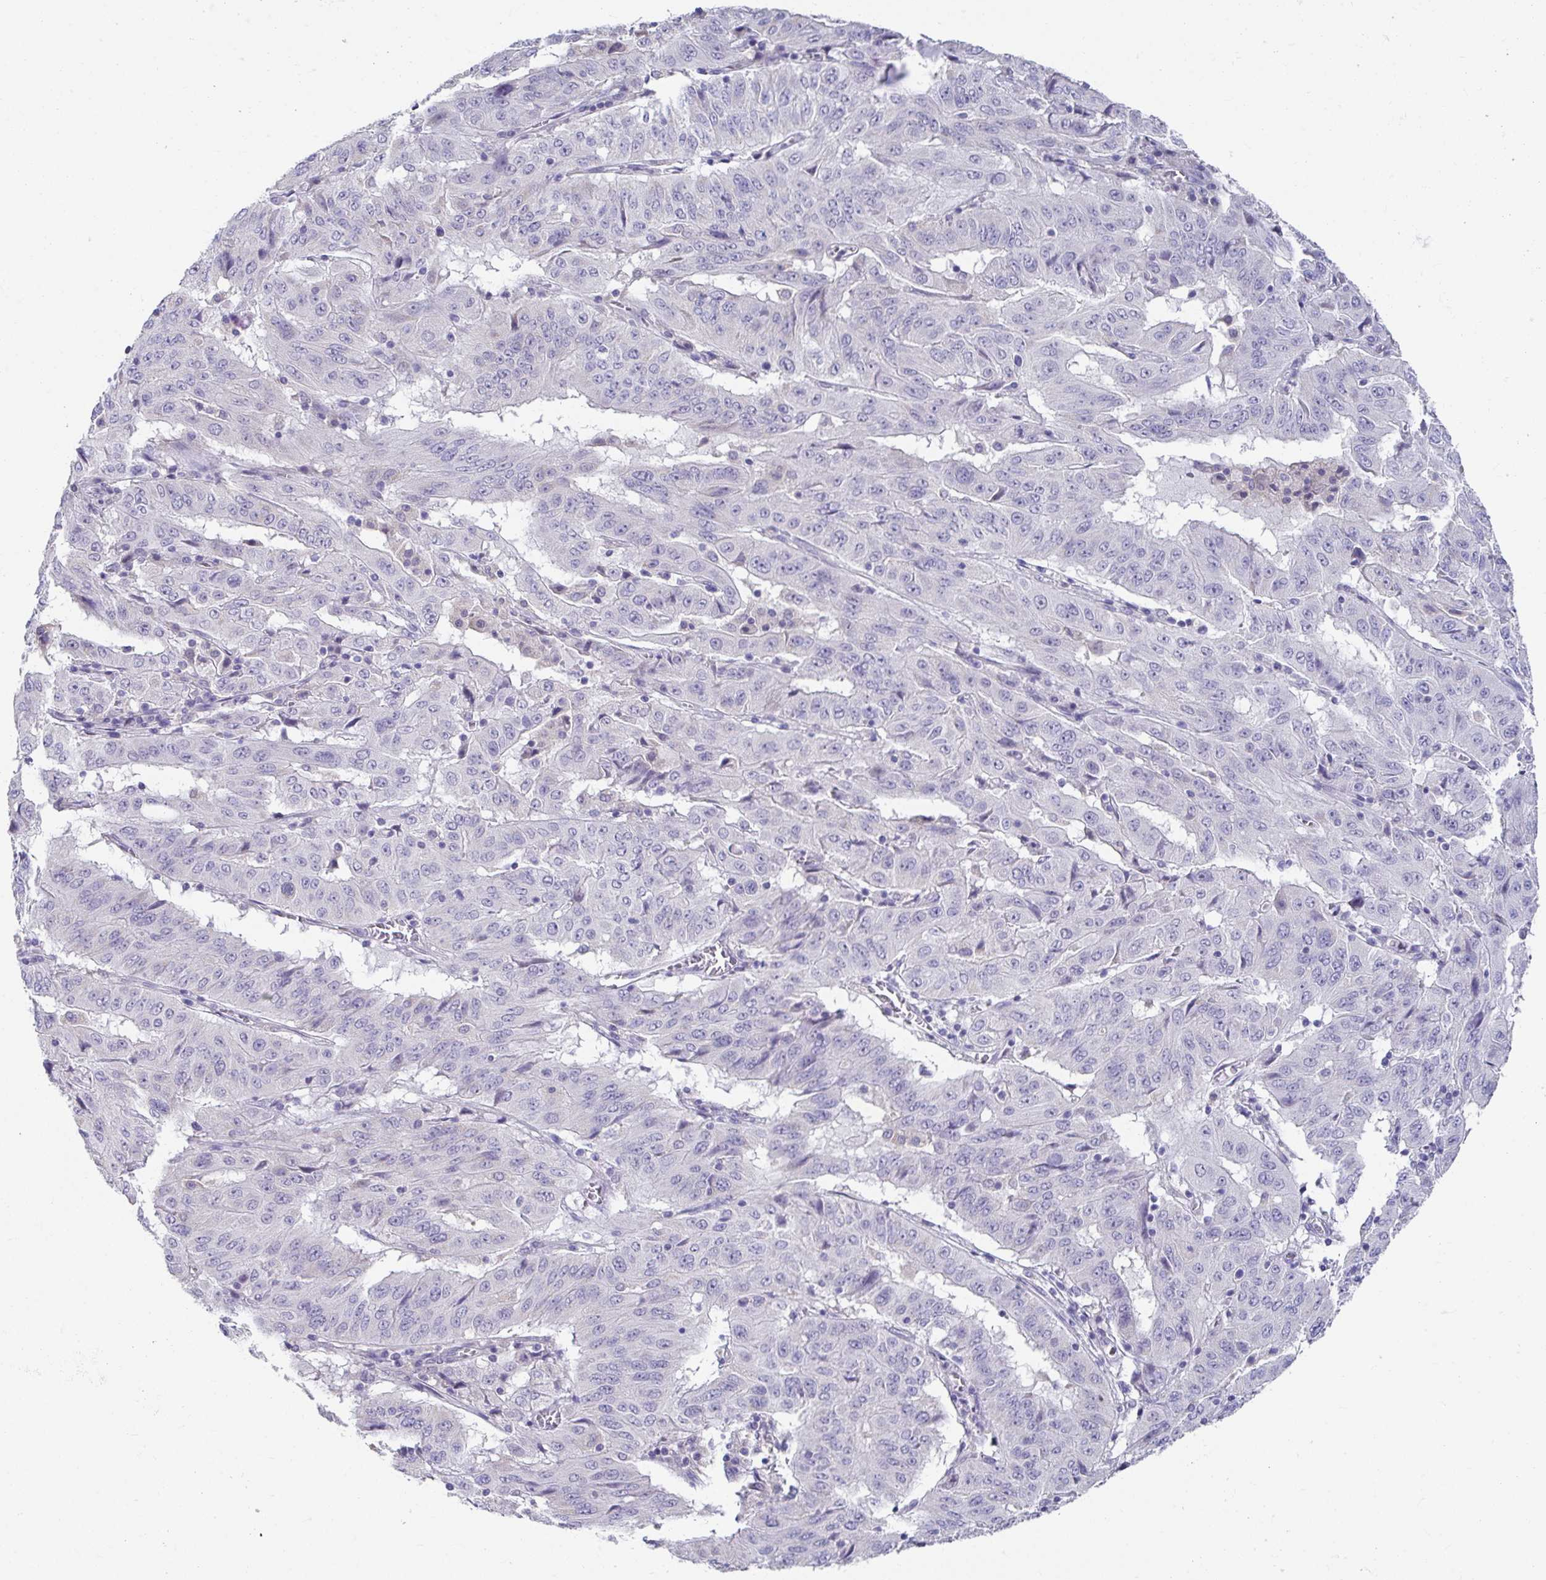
{"staining": {"intensity": "negative", "quantity": "none", "location": "none"}, "tissue": "pancreatic cancer", "cell_type": "Tumor cells", "image_type": "cancer", "snomed": [{"axis": "morphology", "description": "Adenocarcinoma, NOS"}, {"axis": "topography", "description": "Pancreas"}], "caption": "This is an immunohistochemistry image of pancreatic cancer. There is no expression in tumor cells.", "gene": "CXCR1", "patient": {"sex": "male", "age": 63}}